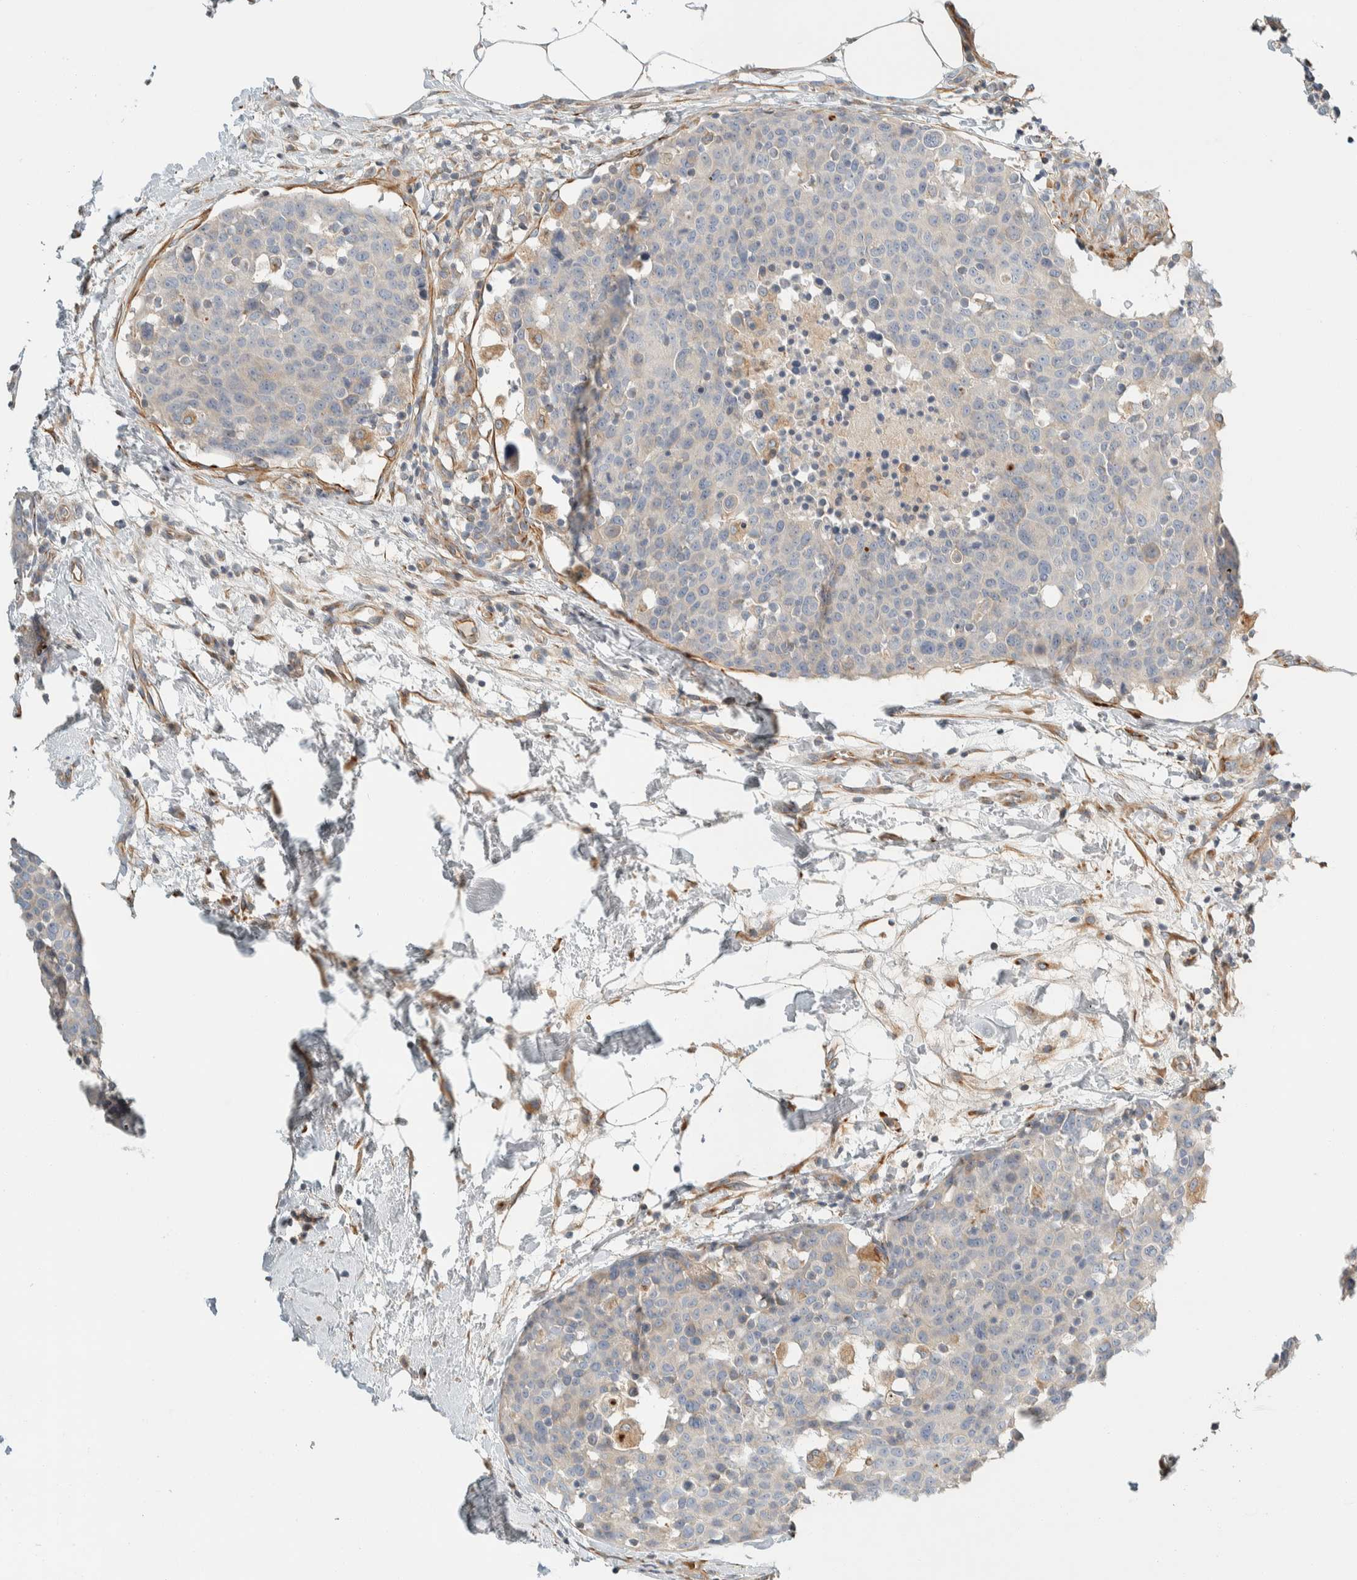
{"staining": {"intensity": "negative", "quantity": "none", "location": "none"}, "tissue": "breast cancer", "cell_type": "Tumor cells", "image_type": "cancer", "snomed": [{"axis": "morphology", "description": "Normal tissue, NOS"}, {"axis": "morphology", "description": "Duct carcinoma"}, {"axis": "topography", "description": "Breast"}], "caption": "Immunohistochemistry of human infiltrating ductal carcinoma (breast) exhibits no staining in tumor cells.", "gene": "CDR2", "patient": {"sex": "female", "age": 37}}